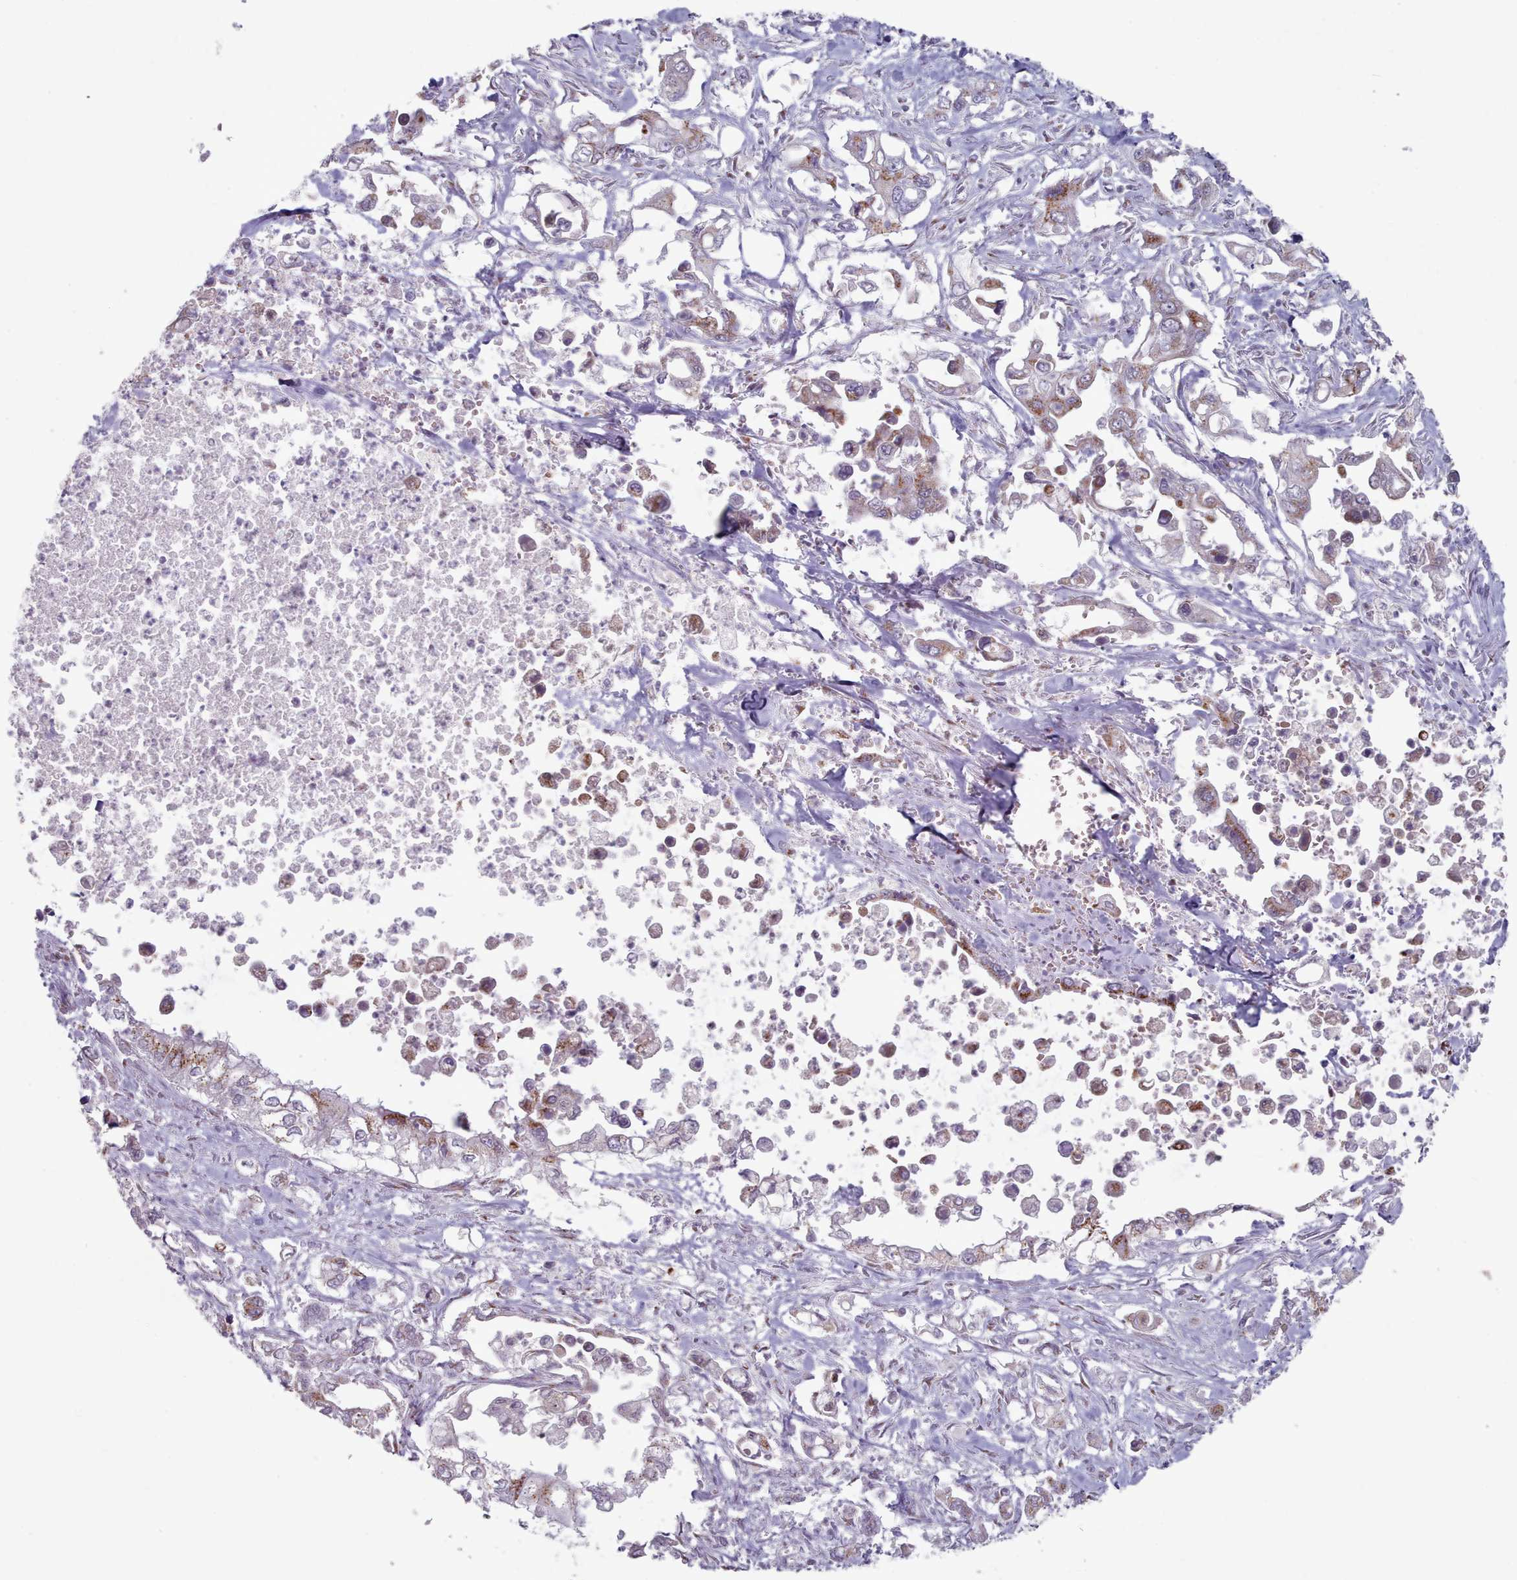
{"staining": {"intensity": "moderate", "quantity": "25%-75%", "location": "cytoplasmic/membranous"}, "tissue": "pancreatic cancer", "cell_type": "Tumor cells", "image_type": "cancer", "snomed": [{"axis": "morphology", "description": "Adenocarcinoma, NOS"}, {"axis": "topography", "description": "Pancreas"}], "caption": "The histopathology image demonstrates a brown stain indicating the presence of a protein in the cytoplasmic/membranous of tumor cells in adenocarcinoma (pancreatic). (Brightfield microscopy of DAB IHC at high magnification).", "gene": "MAN1B1", "patient": {"sex": "male", "age": 61}}